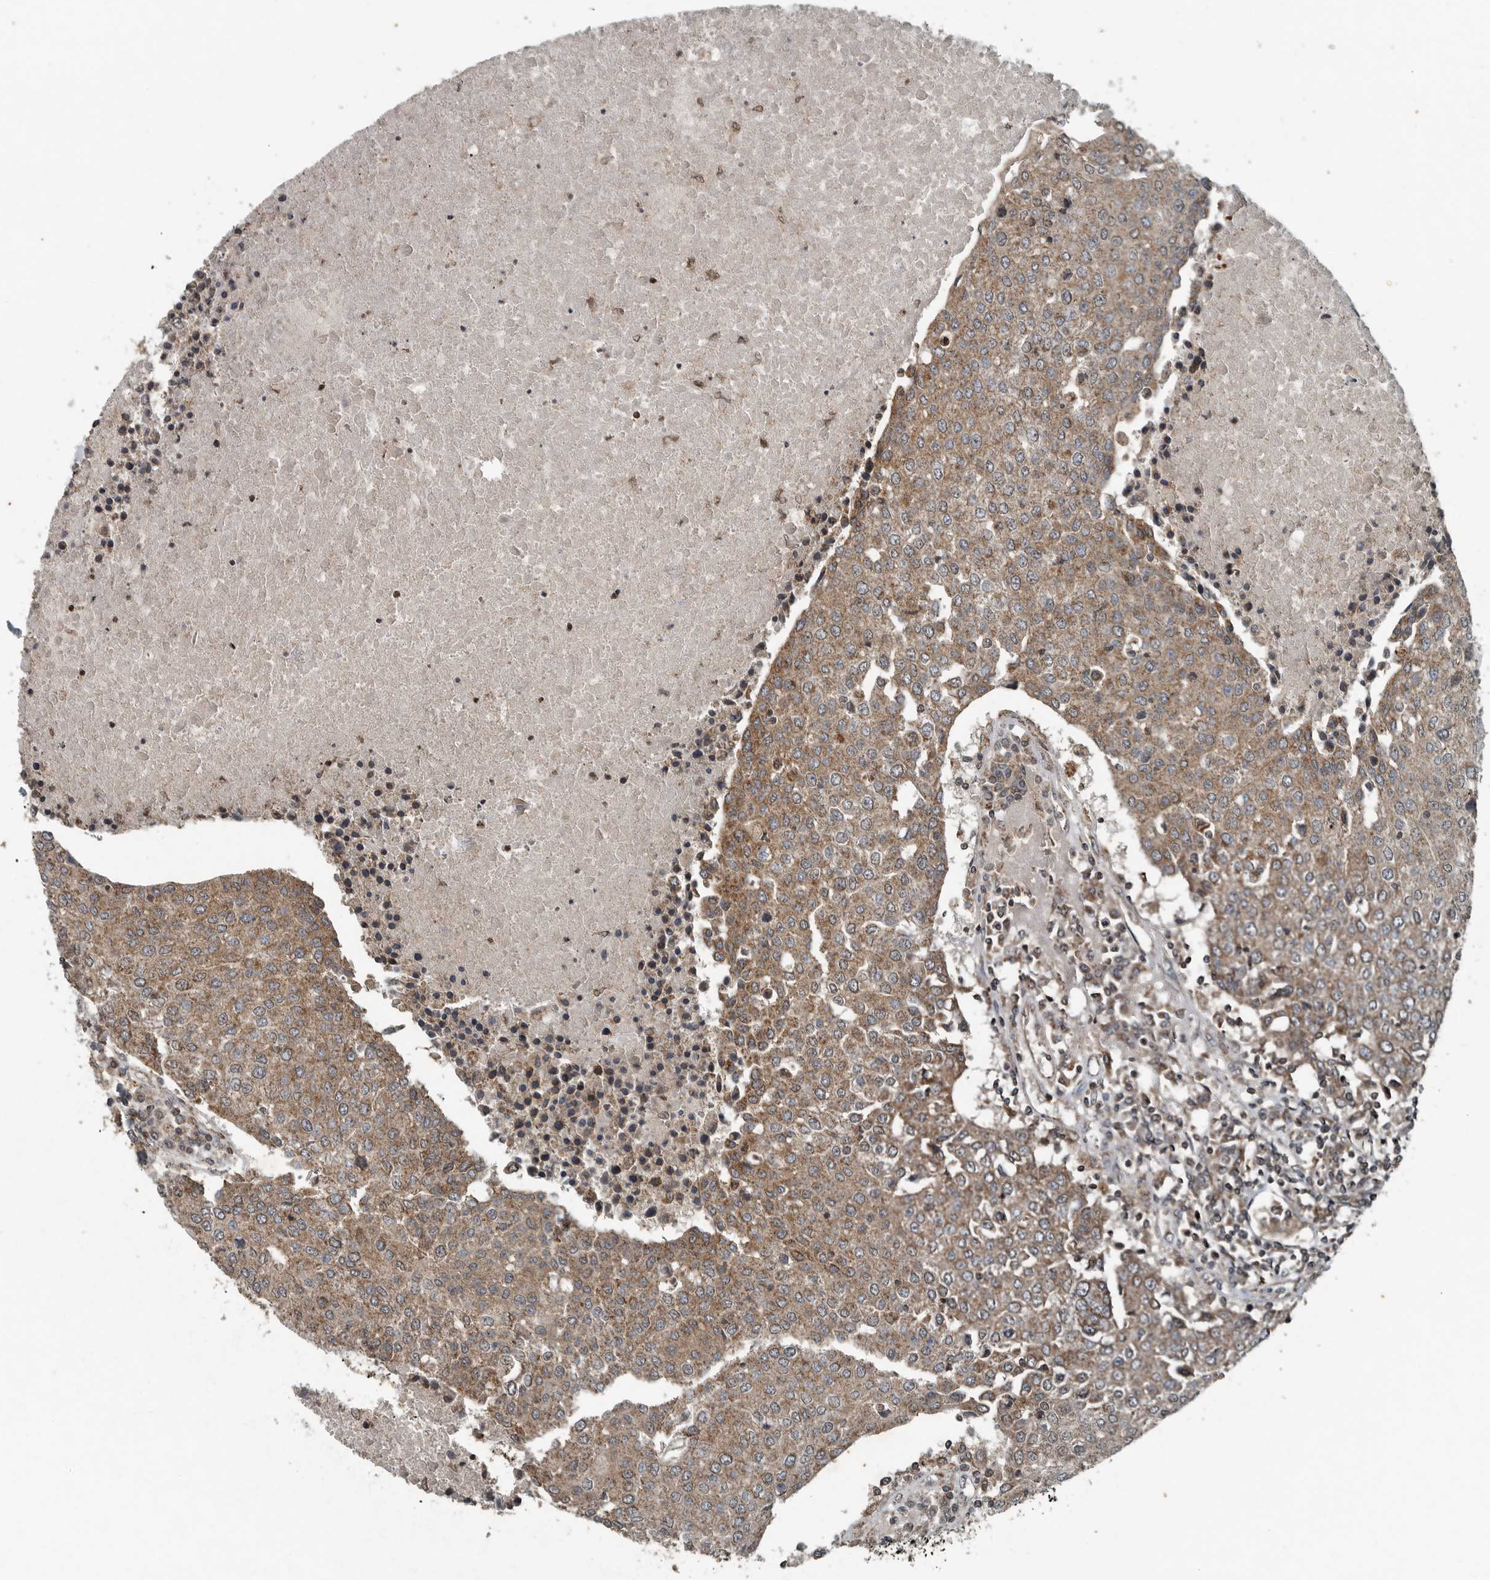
{"staining": {"intensity": "moderate", "quantity": ">75%", "location": "cytoplasmic/membranous"}, "tissue": "urothelial cancer", "cell_type": "Tumor cells", "image_type": "cancer", "snomed": [{"axis": "morphology", "description": "Urothelial carcinoma, High grade"}, {"axis": "topography", "description": "Urinary bladder"}], "caption": "Immunohistochemistry (IHC) (DAB (3,3'-diaminobenzidine)) staining of human high-grade urothelial carcinoma demonstrates moderate cytoplasmic/membranous protein expression in about >75% of tumor cells.", "gene": "IL6ST", "patient": {"sex": "female", "age": 85}}